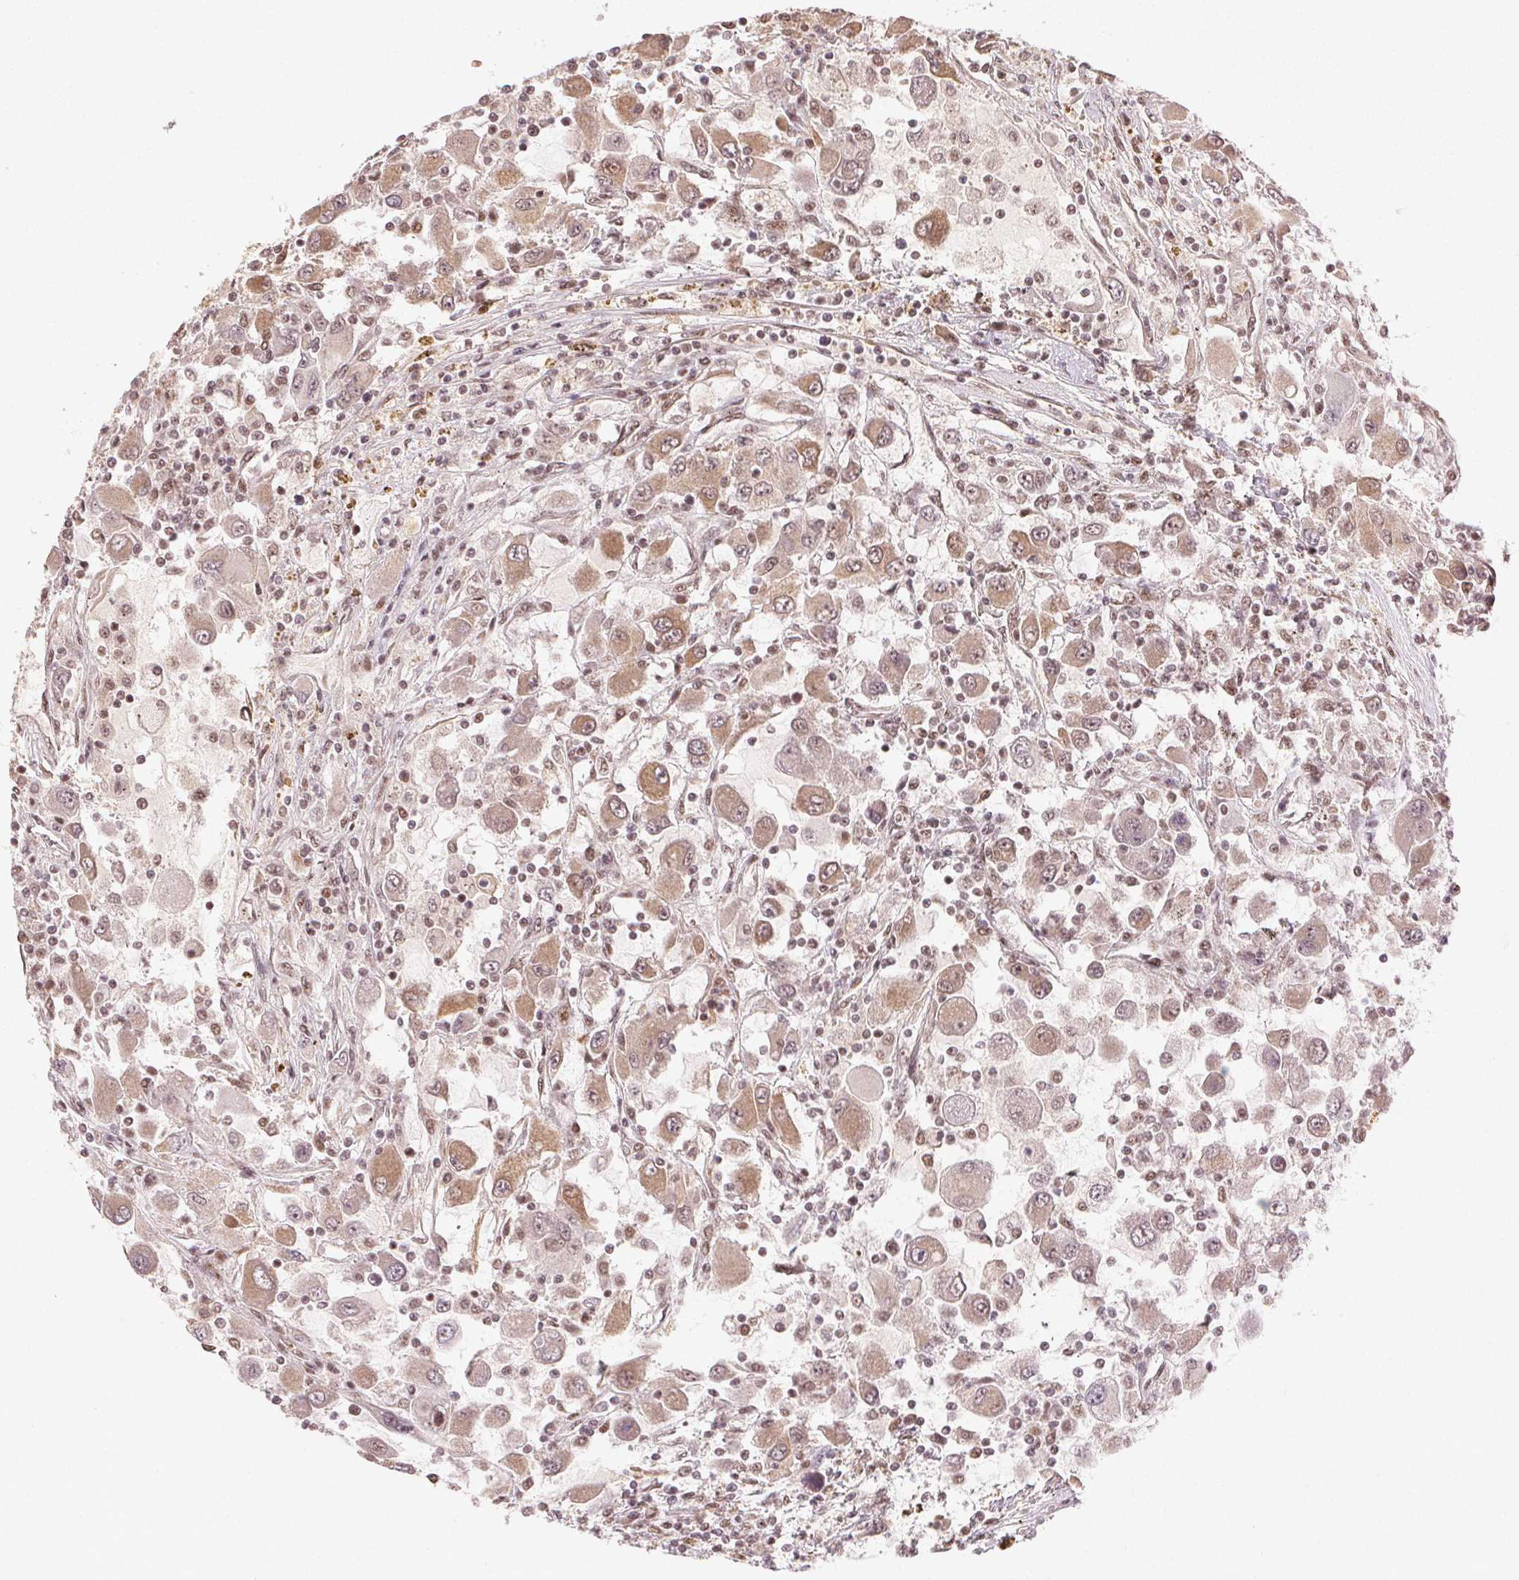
{"staining": {"intensity": "moderate", "quantity": ">75%", "location": "cytoplasmic/membranous"}, "tissue": "renal cancer", "cell_type": "Tumor cells", "image_type": "cancer", "snomed": [{"axis": "morphology", "description": "Adenocarcinoma, NOS"}, {"axis": "topography", "description": "Kidney"}], "caption": "Adenocarcinoma (renal) stained with immunohistochemistry shows moderate cytoplasmic/membranous staining in approximately >75% of tumor cells.", "gene": "TREML4", "patient": {"sex": "female", "age": 67}}